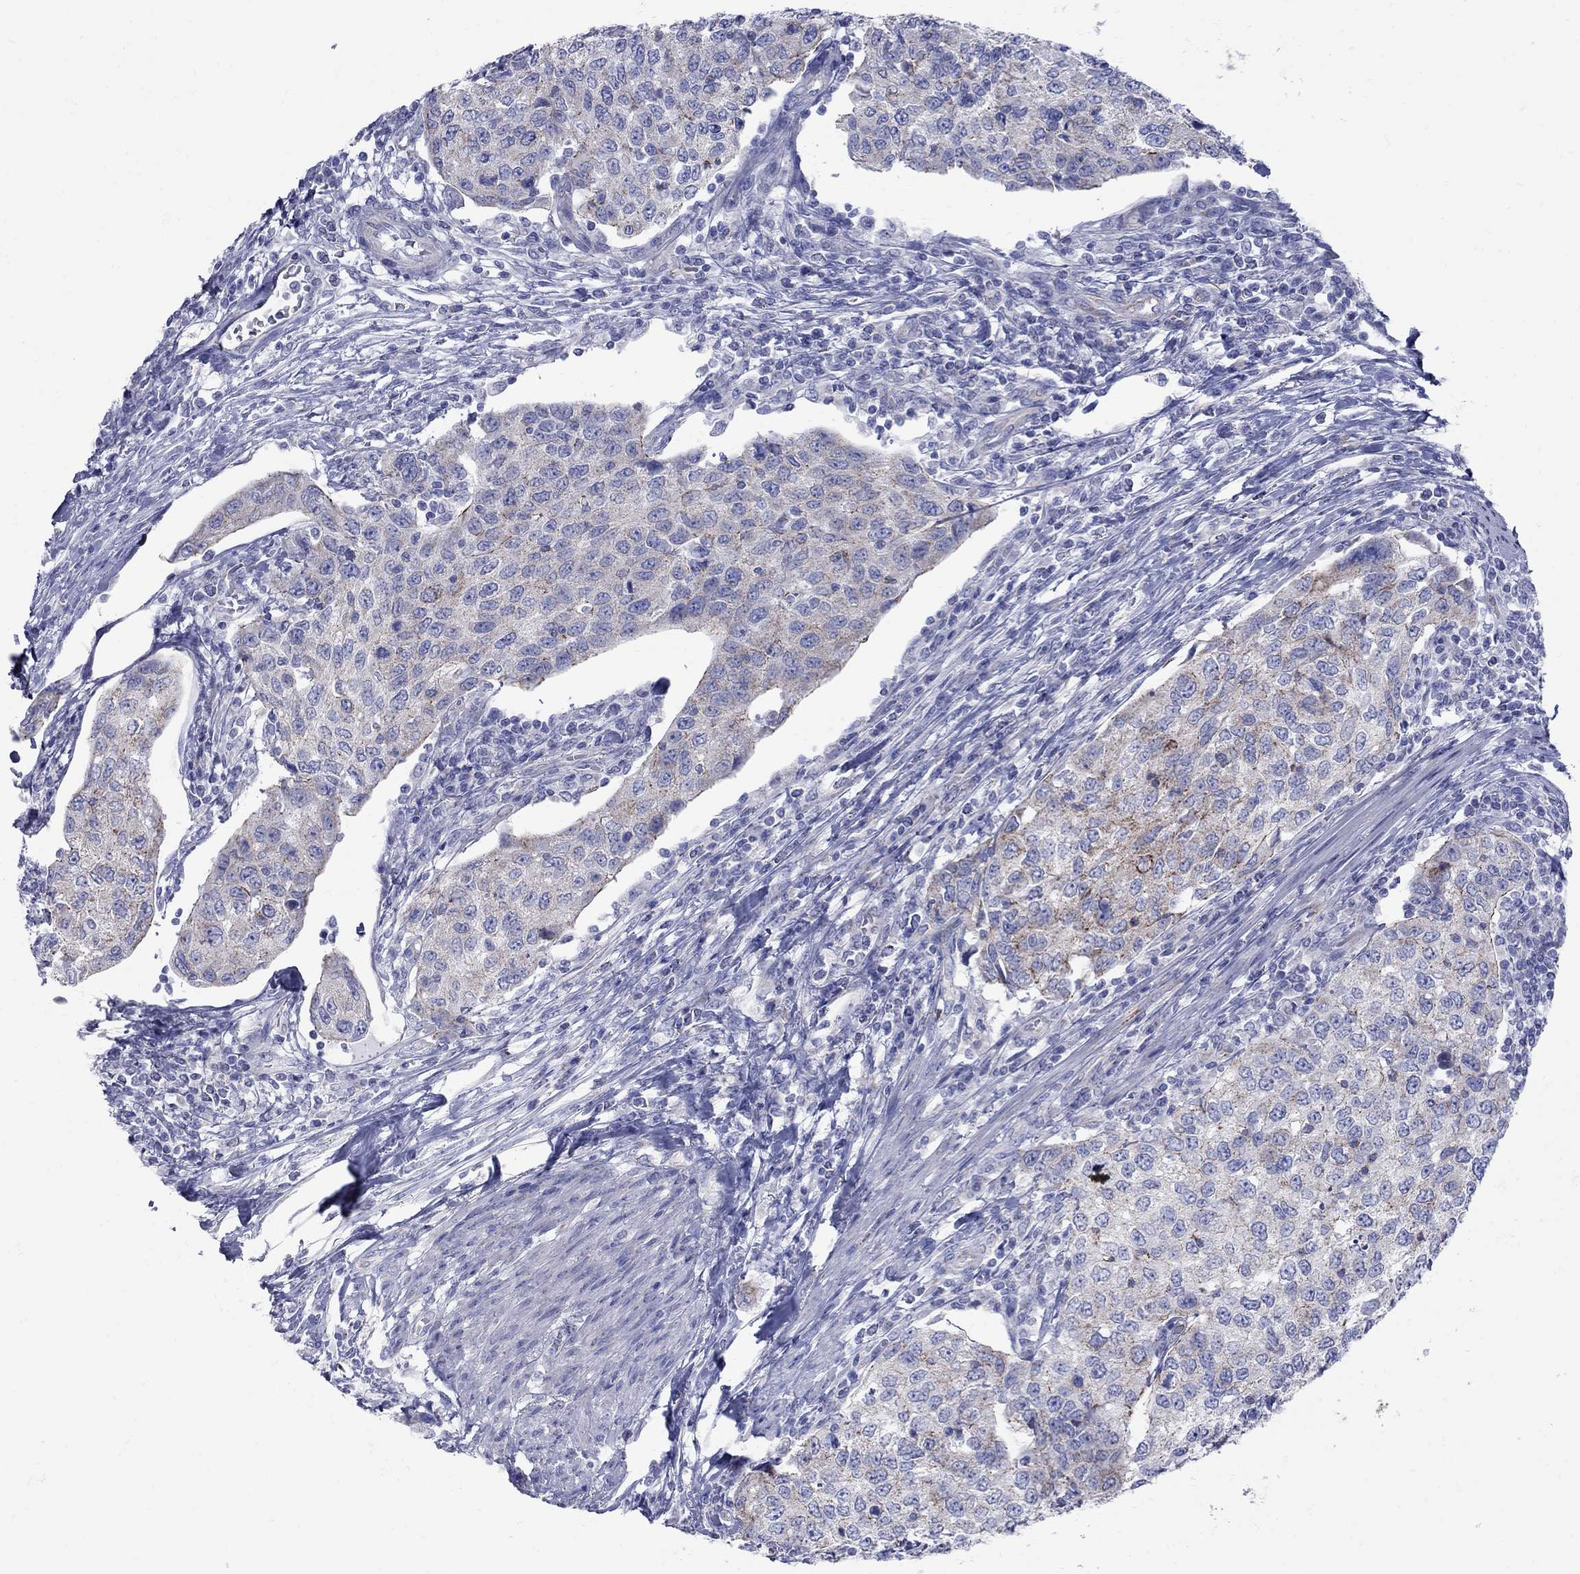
{"staining": {"intensity": "moderate", "quantity": "<25%", "location": "cytoplasmic/membranous"}, "tissue": "urothelial cancer", "cell_type": "Tumor cells", "image_type": "cancer", "snomed": [{"axis": "morphology", "description": "Urothelial carcinoma, High grade"}, {"axis": "topography", "description": "Urinary bladder"}], "caption": "Immunohistochemical staining of urothelial cancer displays low levels of moderate cytoplasmic/membranous protein positivity in approximately <25% of tumor cells.", "gene": "PDZD3", "patient": {"sex": "female", "age": 78}}